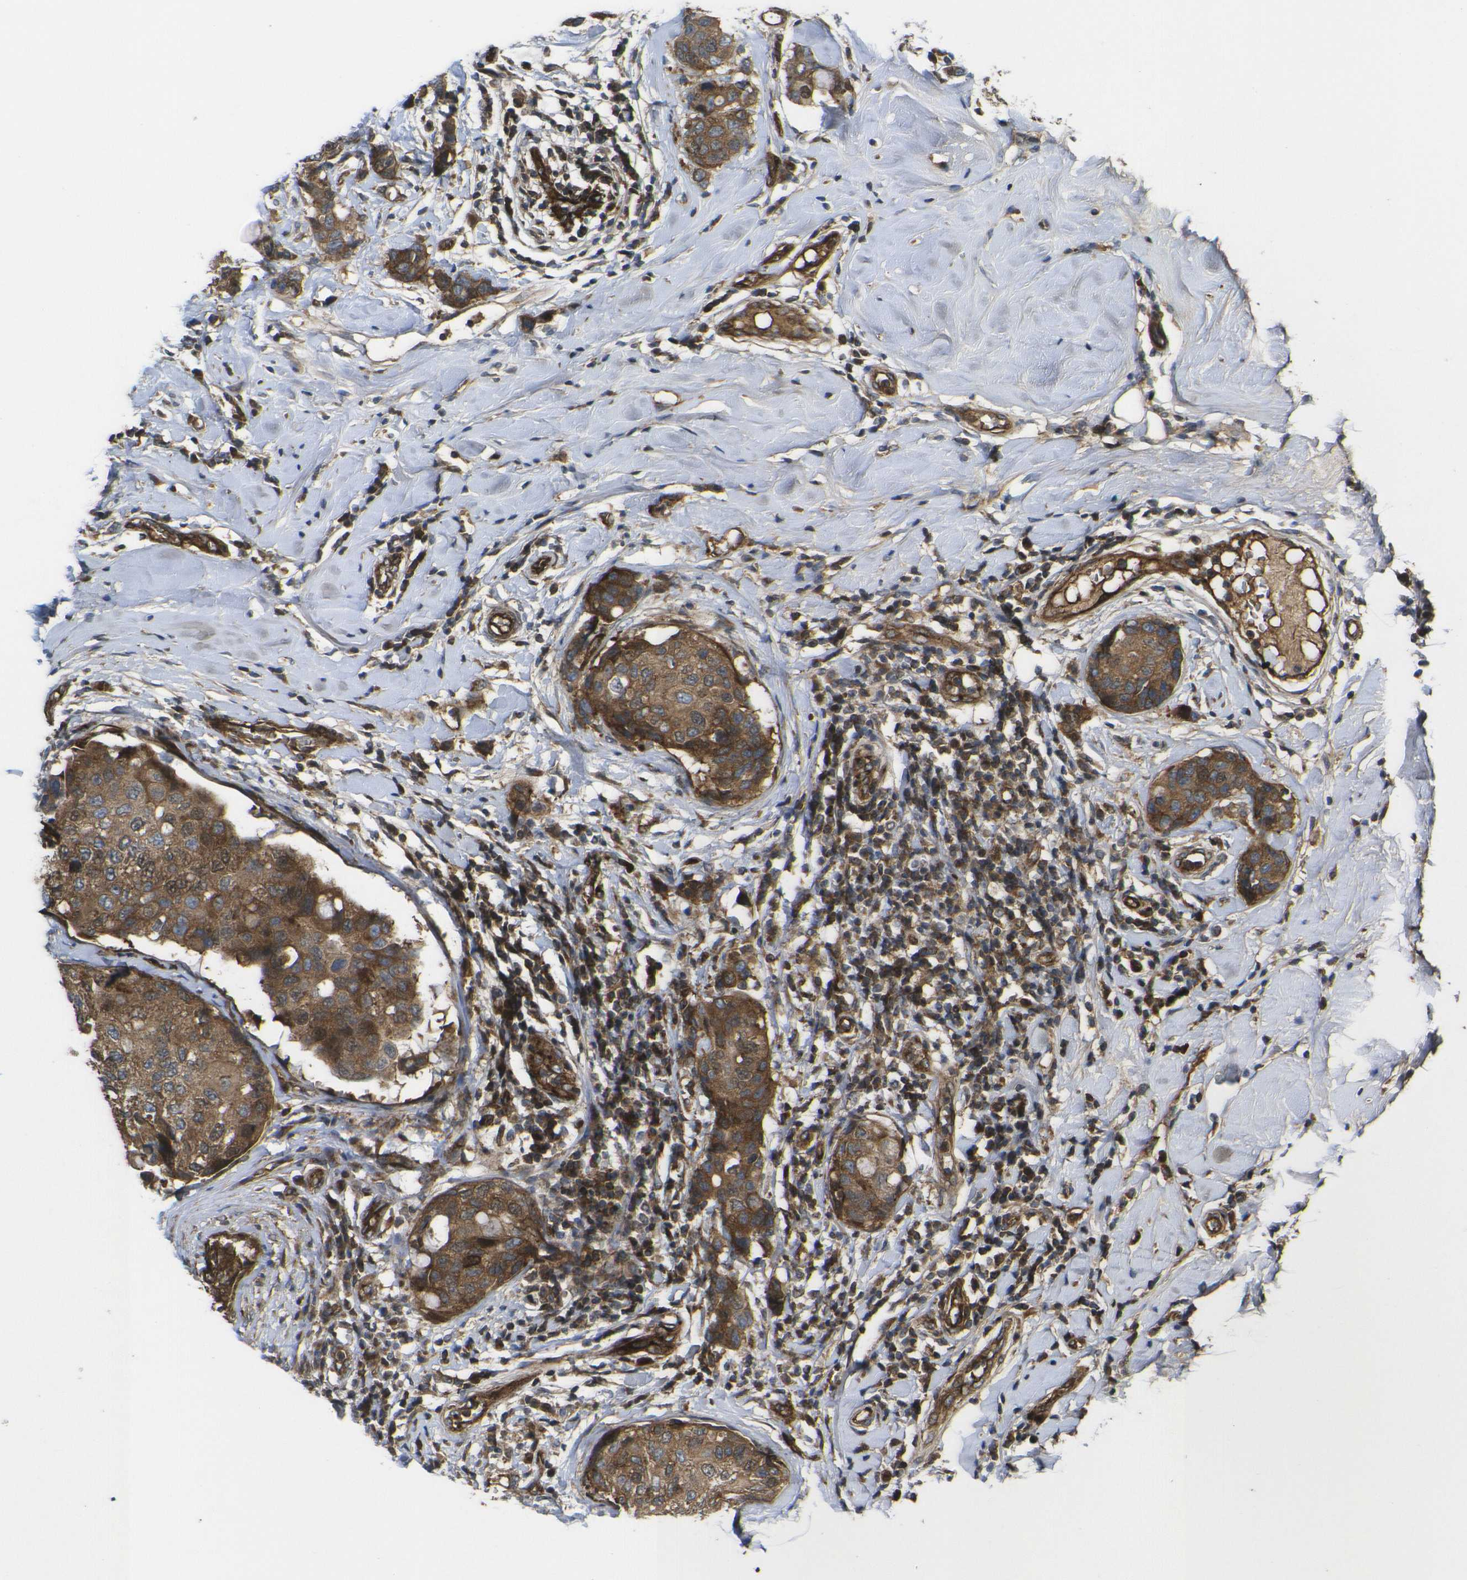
{"staining": {"intensity": "moderate", "quantity": ">75%", "location": "cytoplasmic/membranous,nuclear"}, "tissue": "breast cancer", "cell_type": "Tumor cells", "image_type": "cancer", "snomed": [{"axis": "morphology", "description": "Duct carcinoma"}, {"axis": "topography", "description": "Breast"}], "caption": "Protein positivity by immunohistochemistry exhibits moderate cytoplasmic/membranous and nuclear positivity in approximately >75% of tumor cells in breast cancer.", "gene": "ECE1", "patient": {"sex": "female", "age": 27}}